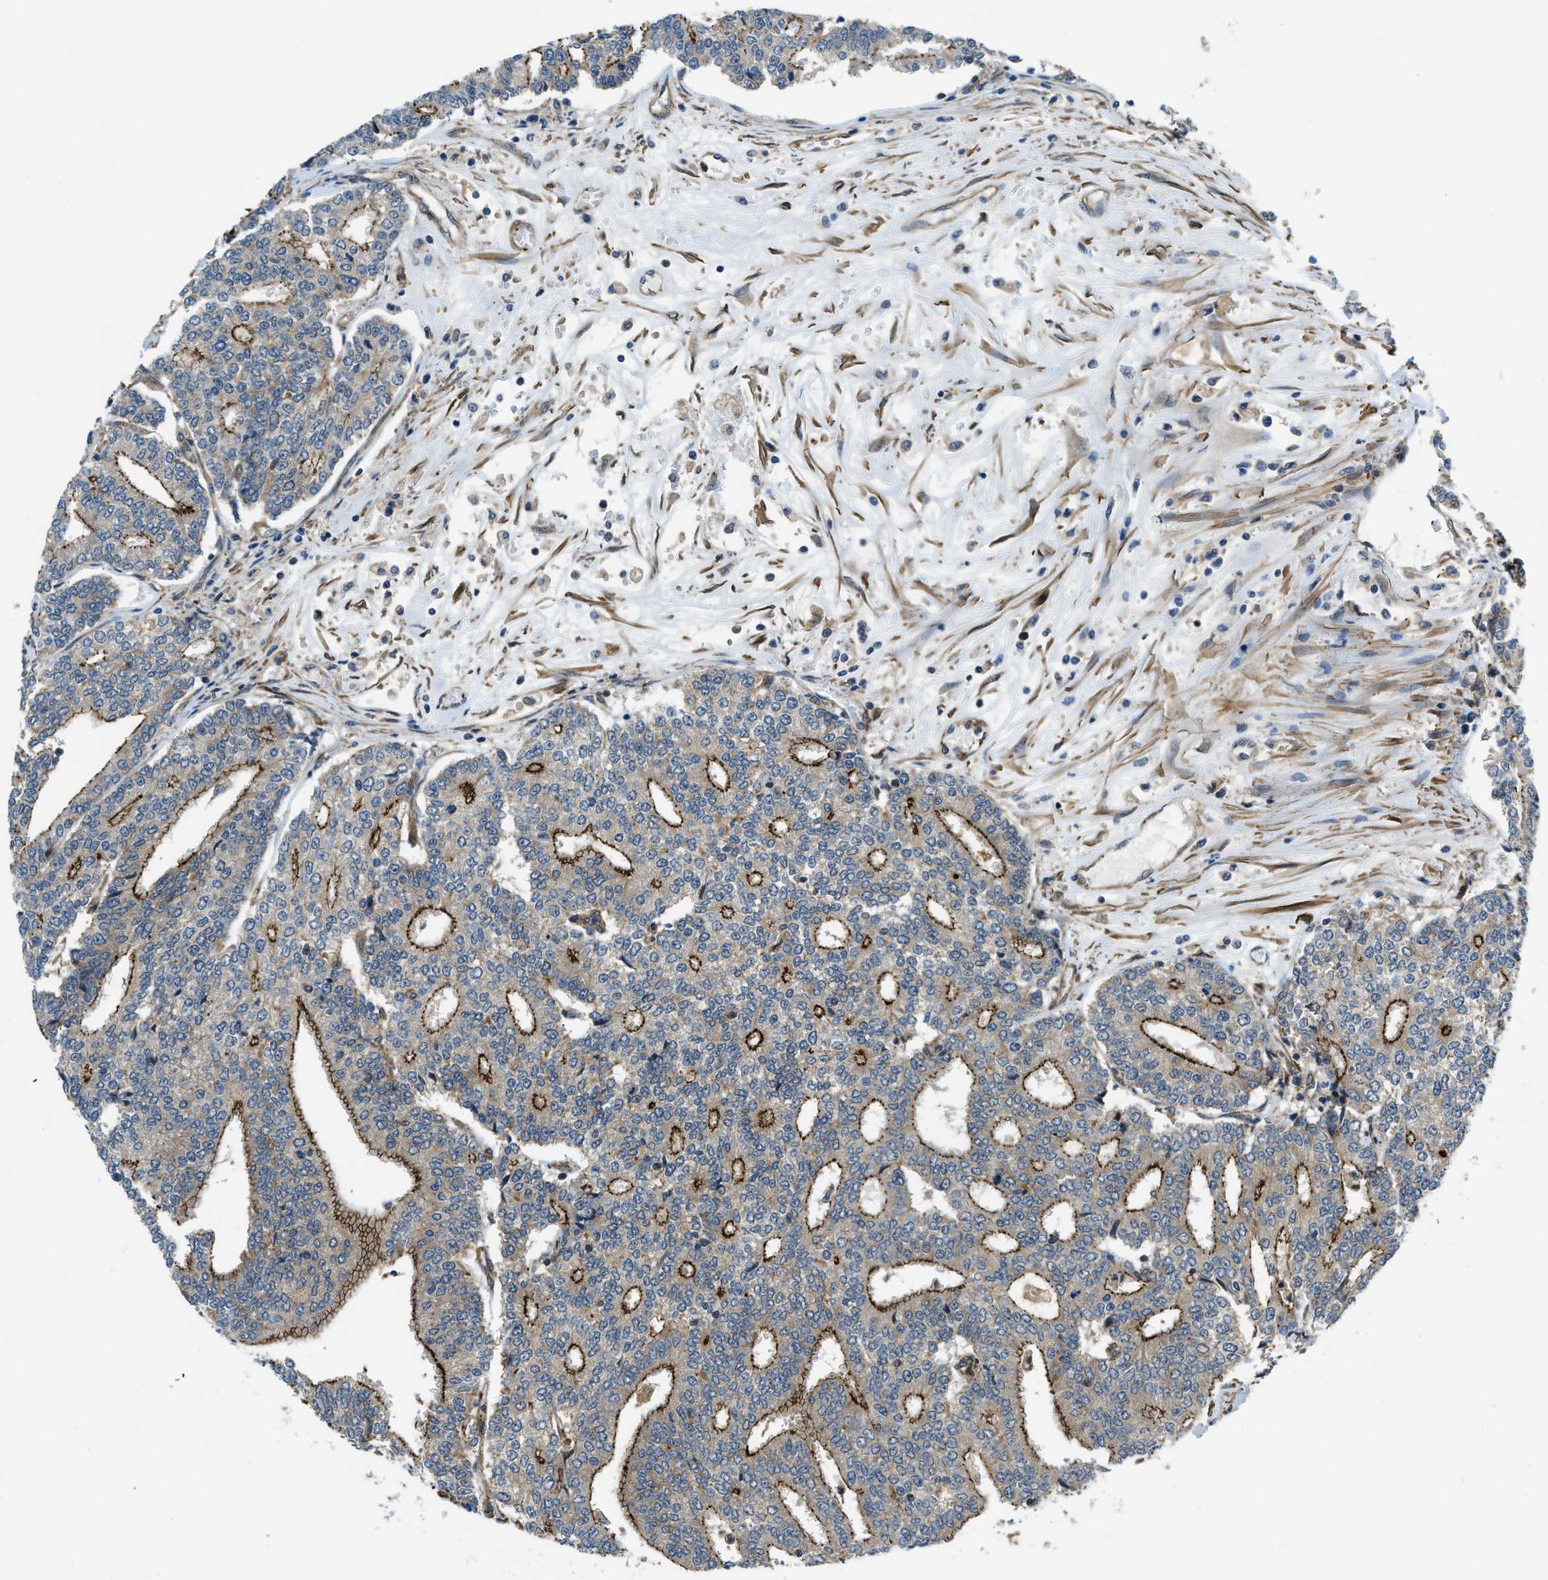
{"staining": {"intensity": "strong", "quantity": "25%-75%", "location": "cytoplasmic/membranous"}, "tissue": "prostate cancer", "cell_type": "Tumor cells", "image_type": "cancer", "snomed": [{"axis": "morphology", "description": "Normal tissue, NOS"}, {"axis": "morphology", "description": "Adenocarcinoma, High grade"}, {"axis": "topography", "description": "Prostate"}, {"axis": "topography", "description": "Seminal veicle"}], "caption": "Protein staining of prostate cancer tissue exhibits strong cytoplasmic/membranous staining in about 25%-75% of tumor cells. Nuclei are stained in blue.", "gene": "CGN", "patient": {"sex": "male", "age": 55}}